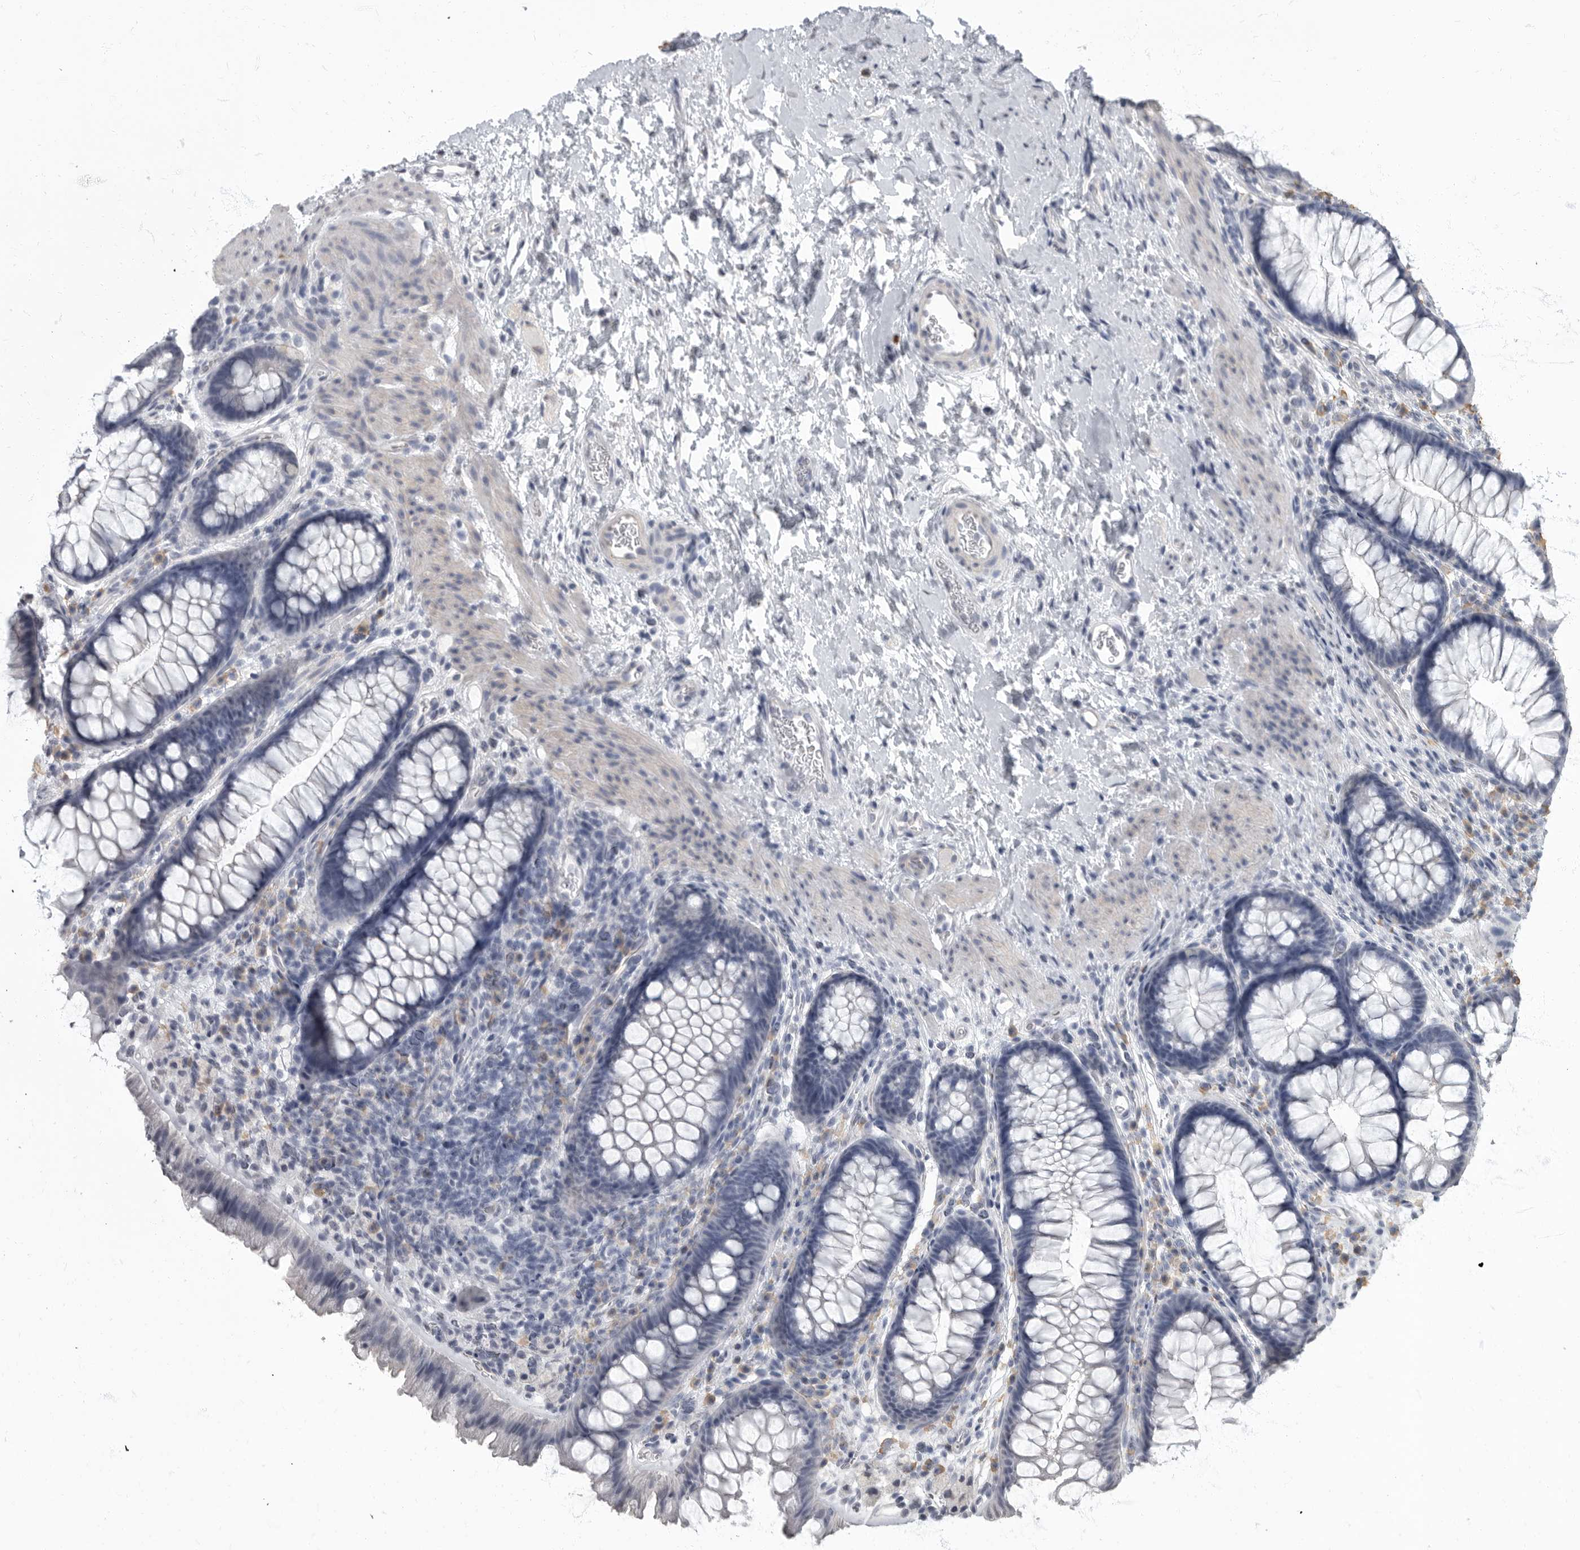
{"staining": {"intensity": "negative", "quantity": "none", "location": "none"}, "tissue": "colon", "cell_type": "Endothelial cells", "image_type": "normal", "snomed": [{"axis": "morphology", "description": "Normal tissue, NOS"}, {"axis": "topography", "description": "Colon"}], "caption": "Immunohistochemical staining of unremarkable colon displays no significant positivity in endothelial cells.", "gene": "ARHGEF10", "patient": {"sex": "female", "age": 62}}